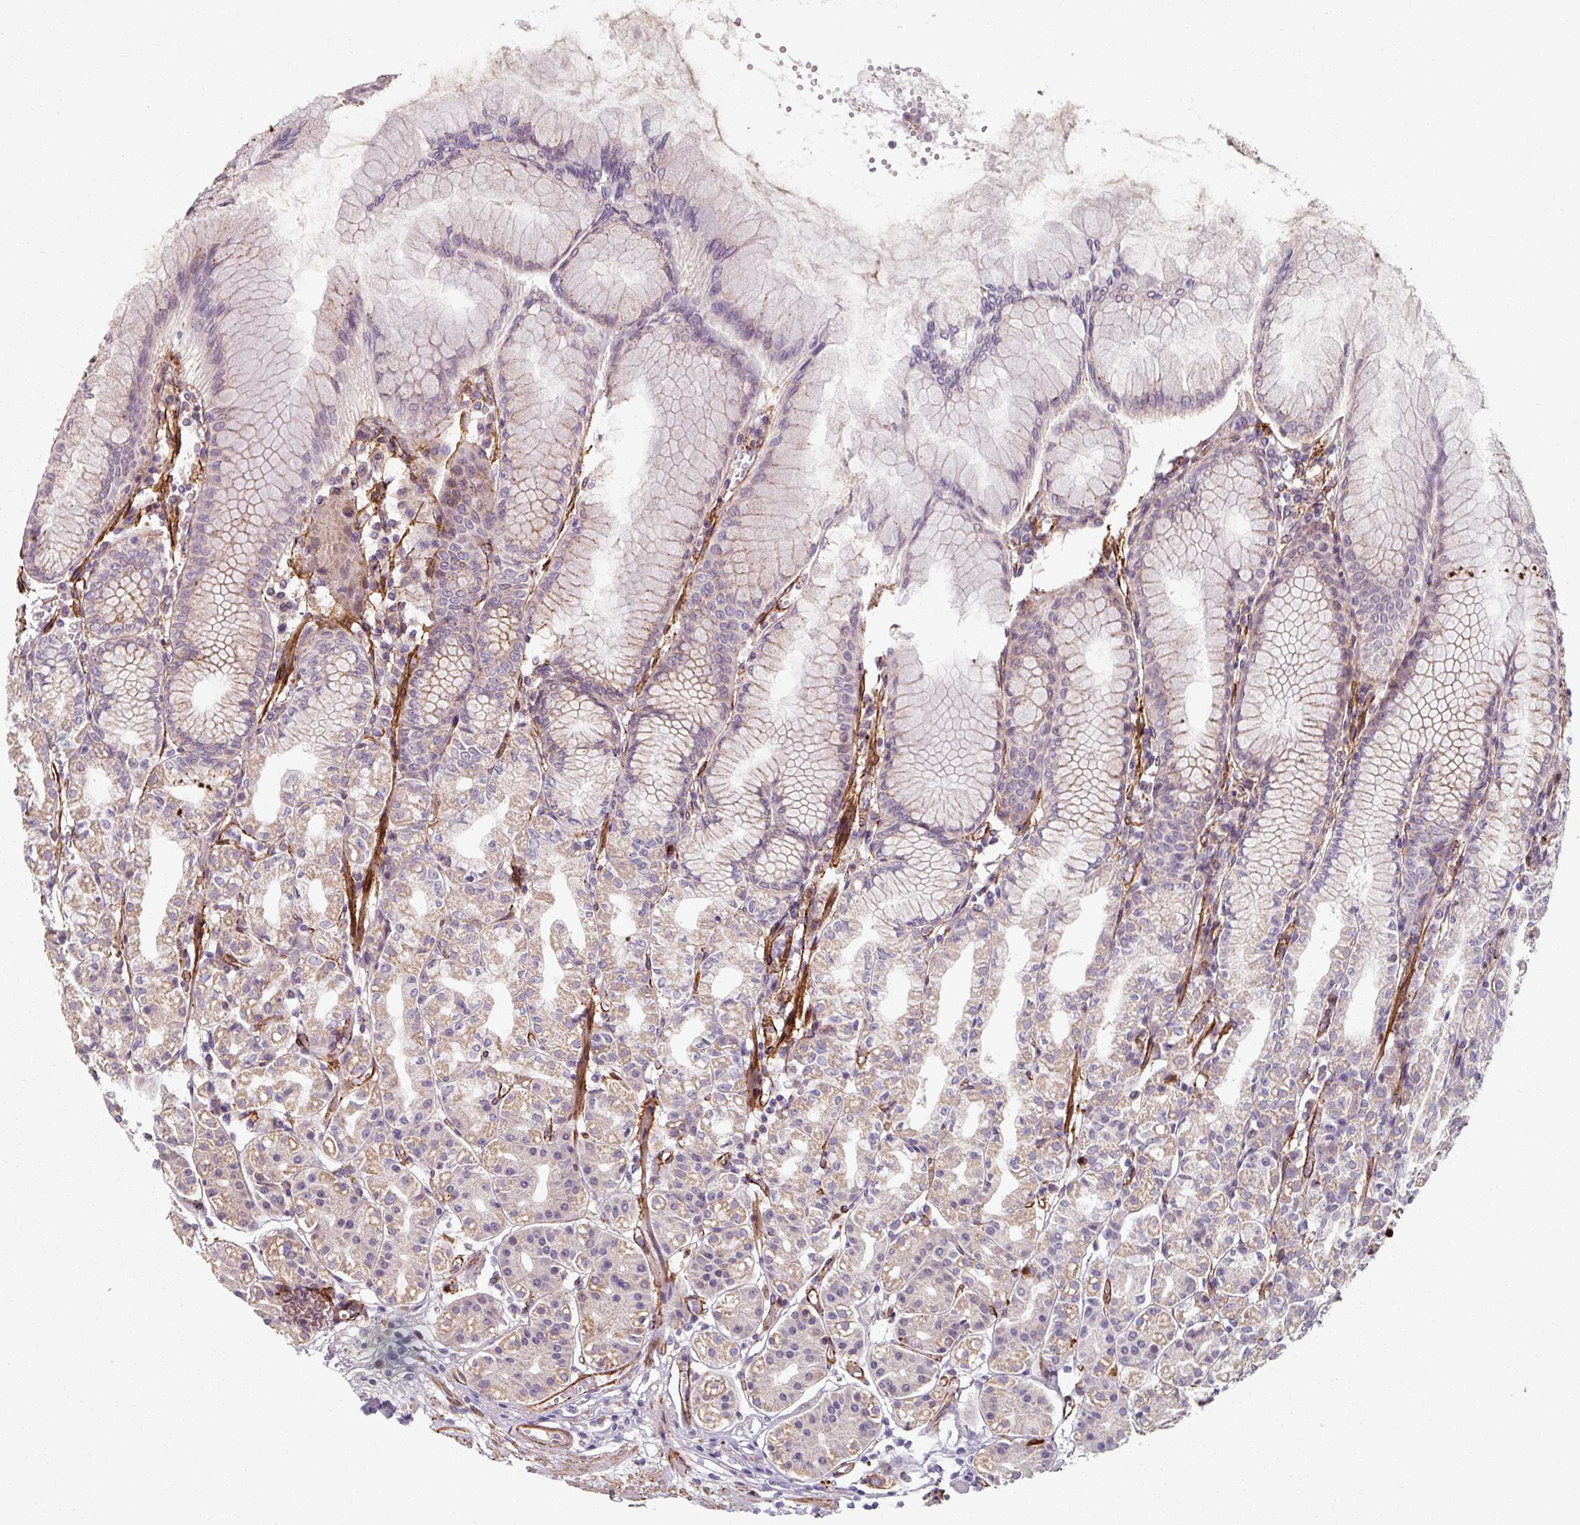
{"staining": {"intensity": "moderate", "quantity": "25%-75%", "location": "cytoplasmic/membranous"}, "tissue": "stomach", "cell_type": "Glandular cells", "image_type": "normal", "snomed": [{"axis": "morphology", "description": "Normal tissue, NOS"}, {"axis": "topography", "description": "Stomach"}], "caption": "Benign stomach demonstrates moderate cytoplasmic/membranous staining in approximately 25%-75% of glandular cells.", "gene": "MRPS5", "patient": {"sex": "female", "age": 57}}